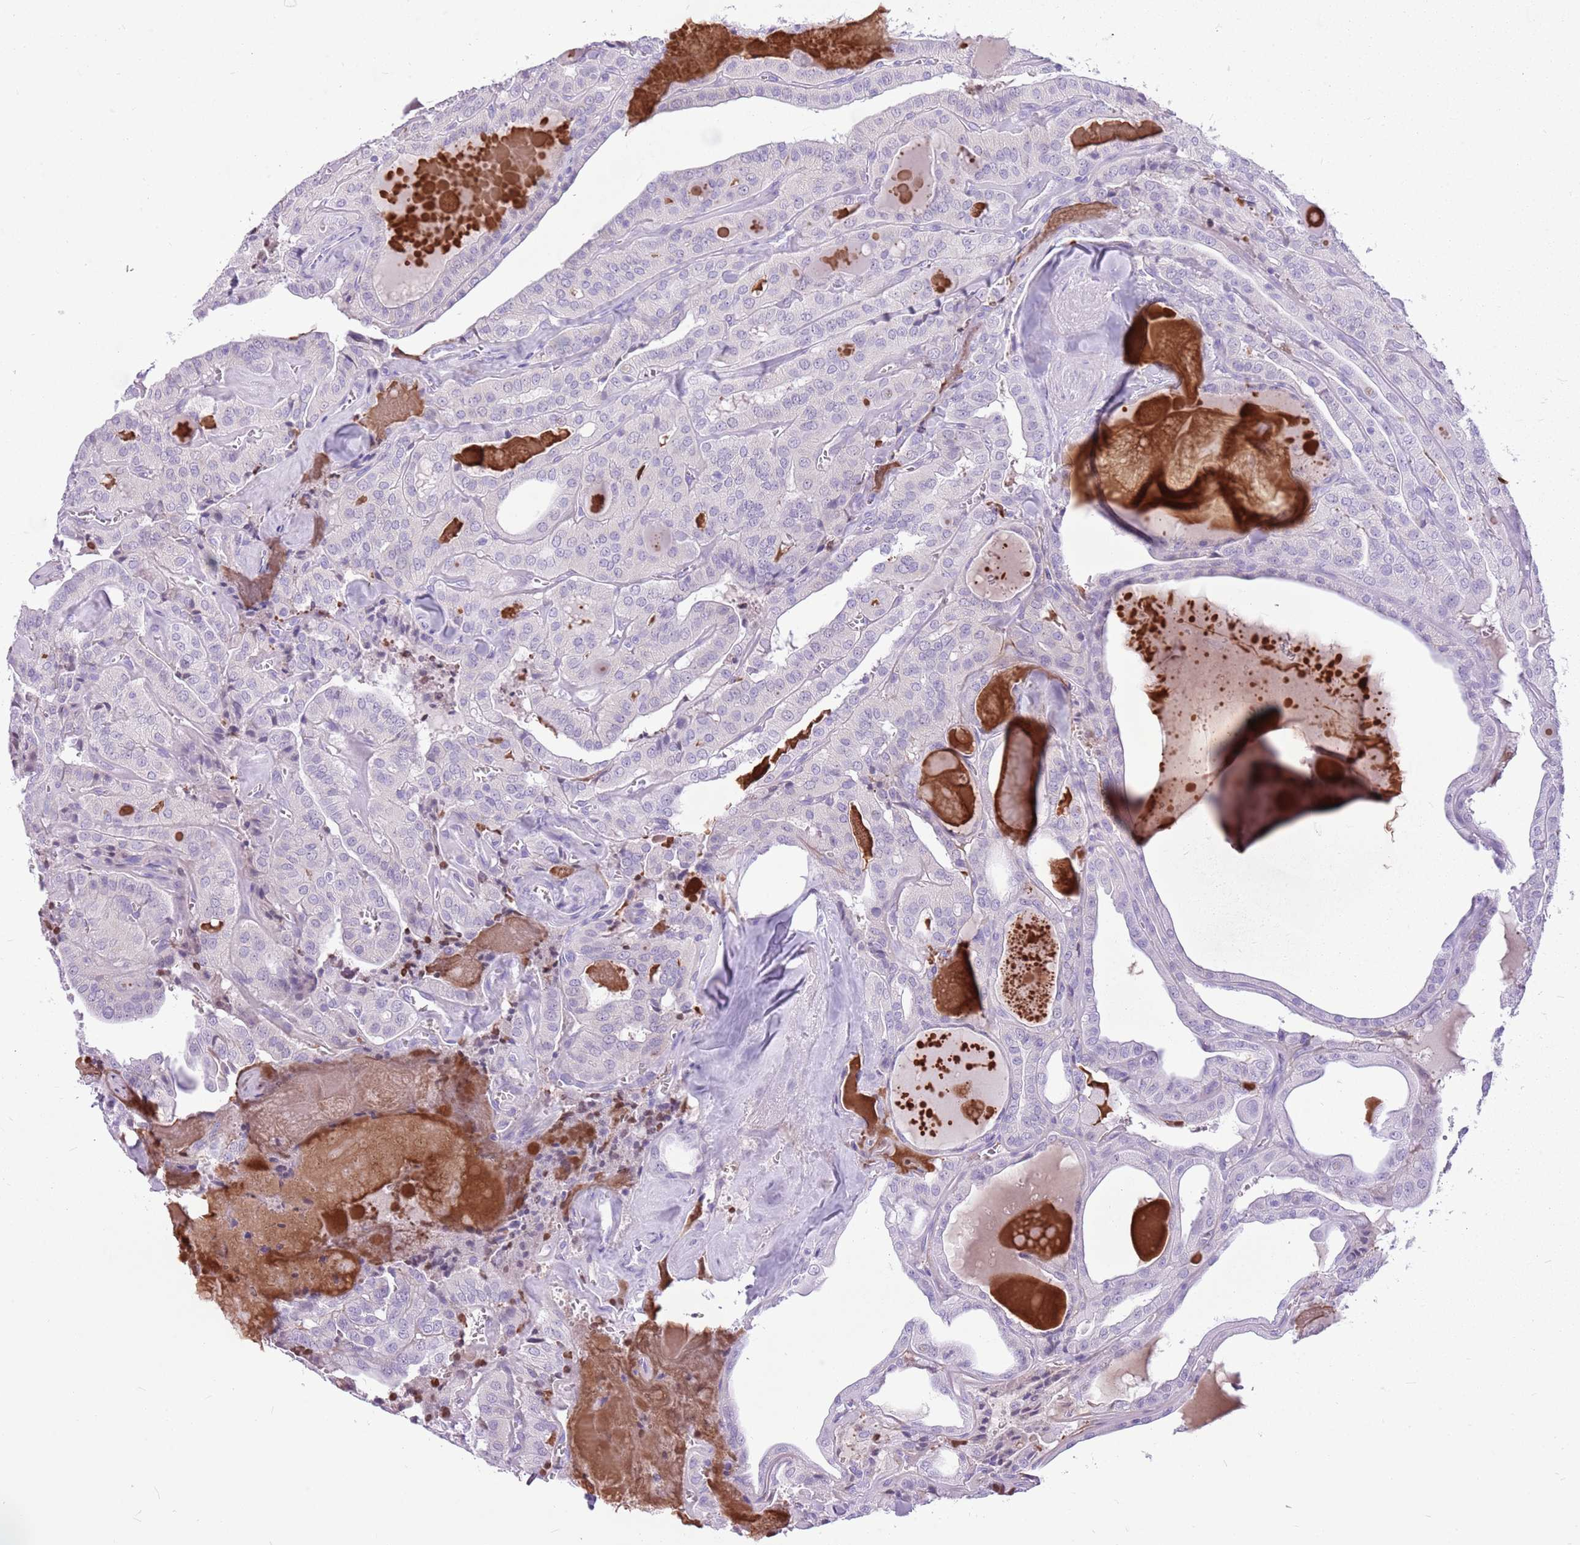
{"staining": {"intensity": "negative", "quantity": "none", "location": "none"}, "tissue": "thyroid cancer", "cell_type": "Tumor cells", "image_type": "cancer", "snomed": [{"axis": "morphology", "description": "Papillary adenocarcinoma, NOS"}, {"axis": "topography", "description": "Thyroid gland"}], "caption": "Immunohistochemical staining of thyroid cancer (papillary adenocarcinoma) demonstrates no significant positivity in tumor cells.", "gene": "ZNF425", "patient": {"sex": "male", "age": 52}}